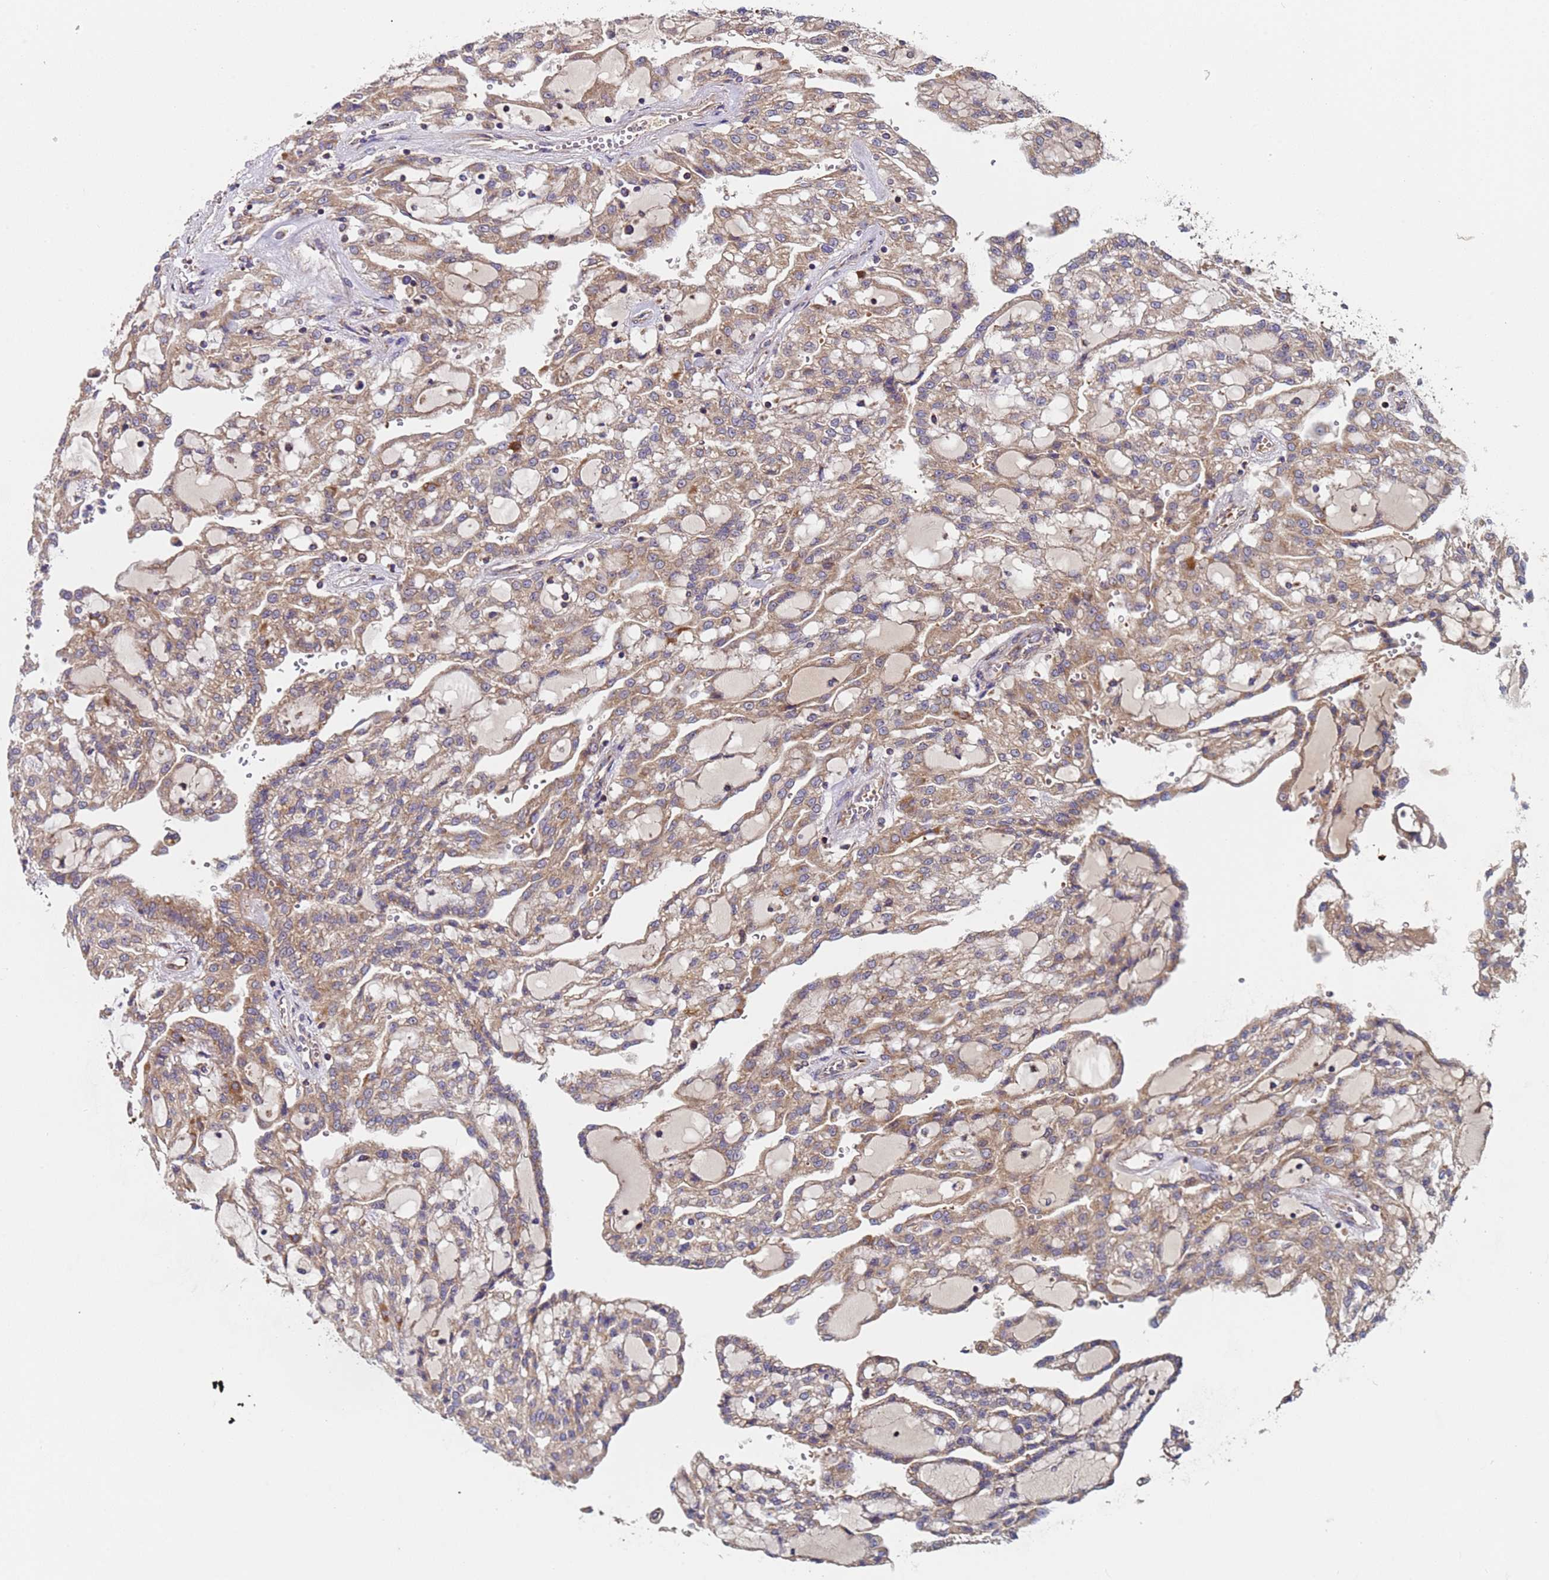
{"staining": {"intensity": "moderate", "quantity": ">75%", "location": "cytoplasmic/membranous"}, "tissue": "renal cancer", "cell_type": "Tumor cells", "image_type": "cancer", "snomed": [{"axis": "morphology", "description": "Adenocarcinoma, NOS"}, {"axis": "topography", "description": "Kidney"}], "caption": "This photomicrograph demonstrates IHC staining of human adenocarcinoma (renal), with medium moderate cytoplasmic/membranous staining in about >75% of tumor cells.", "gene": "TMEM126A", "patient": {"sex": "male", "age": 63}}